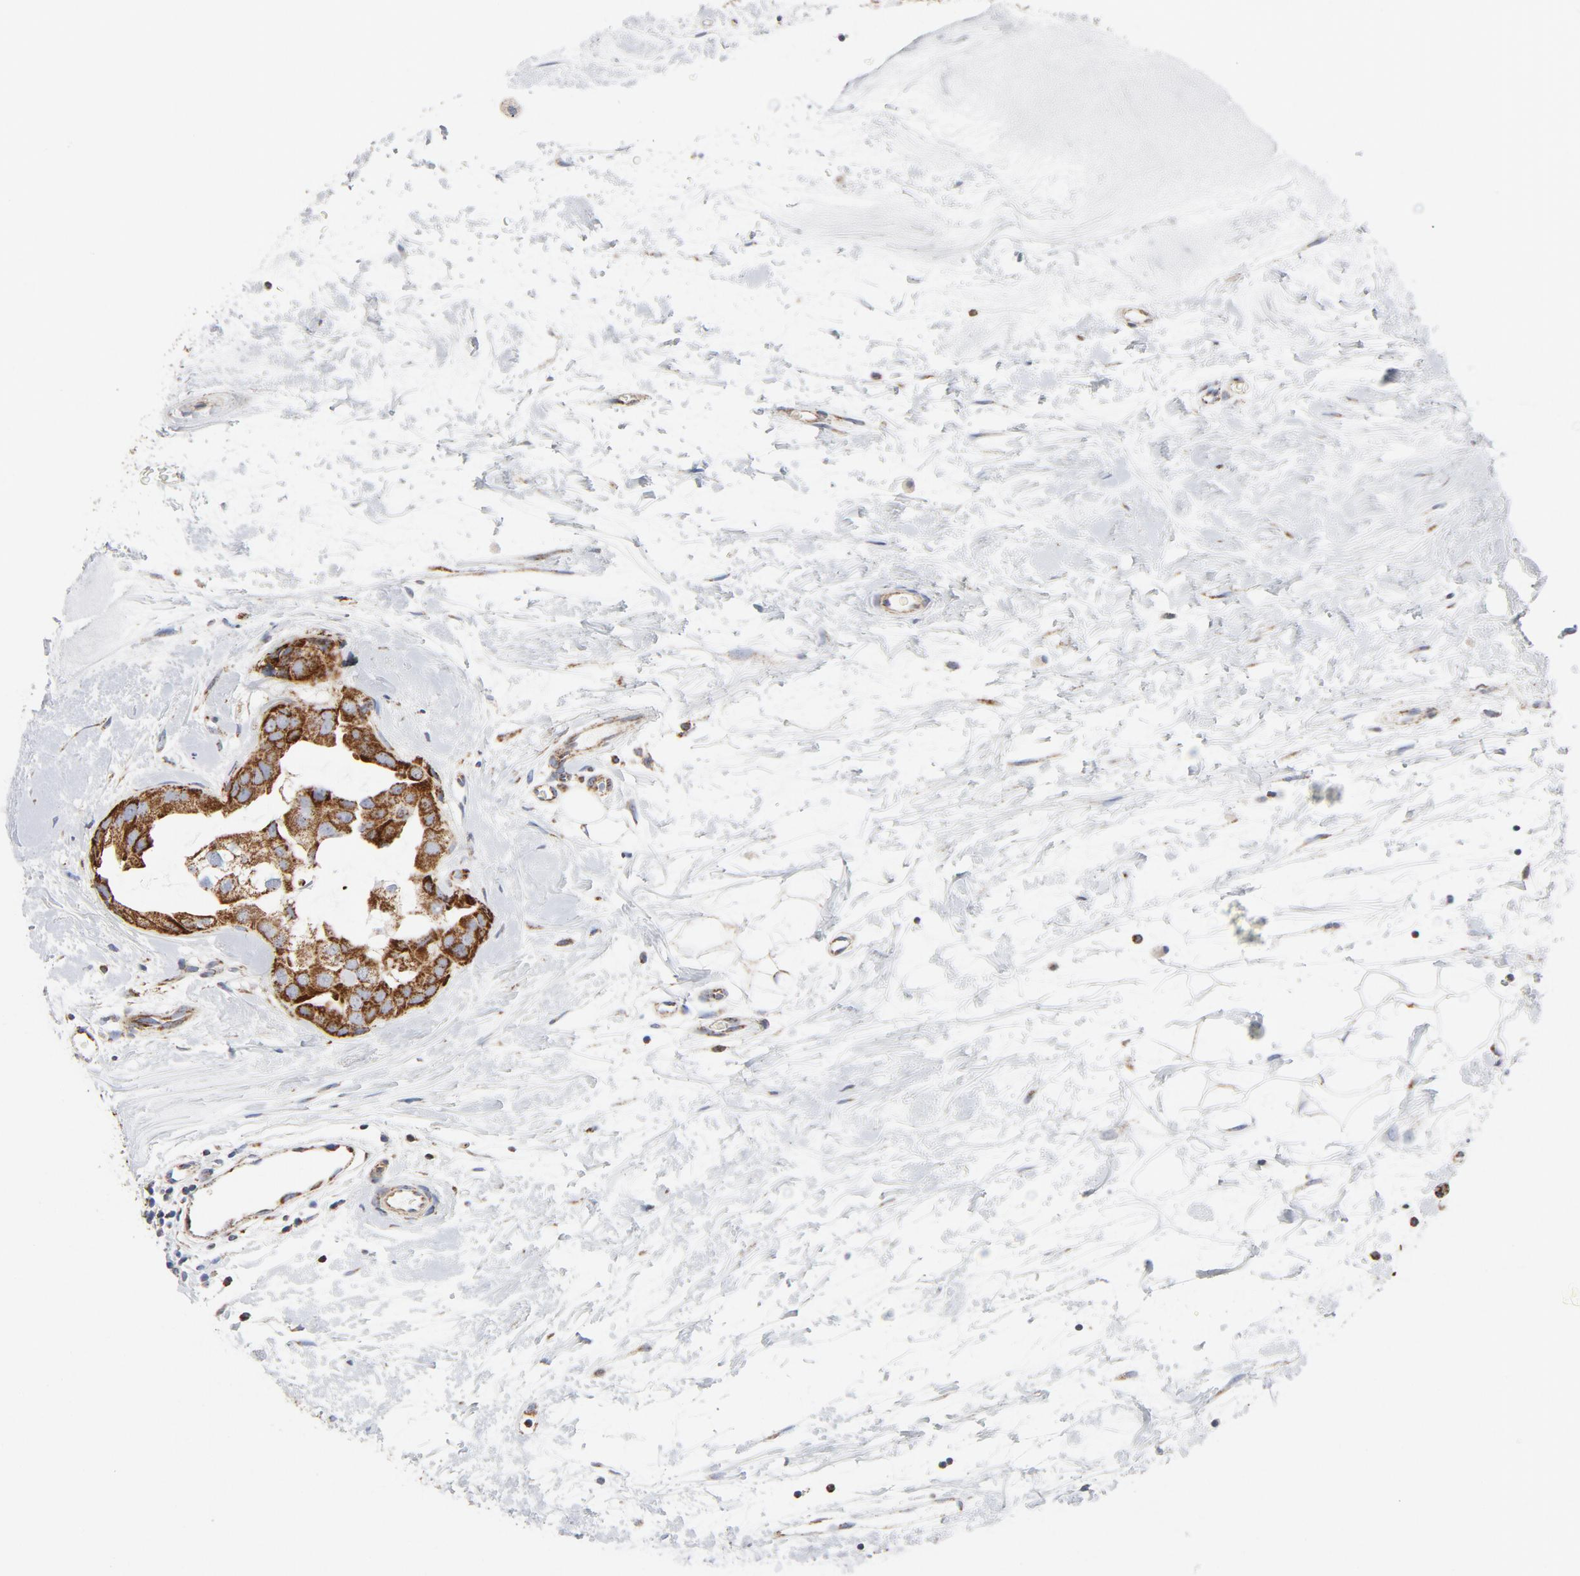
{"staining": {"intensity": "strong", "quantity": ">75%", "location": "cytoplasmic/membranous"}, "tissue": "breast cancer", "cell_type": "Tumor cells", "image_type": "cancer", "snomed": [{"axis": "morphology", "description": "Duct carcinoma"}, {"axis": "topography", "description": "Breast"}], "caption": "The histopathology image displays staining of breast cancer, revealing strong cytoplasmic/membranous protein expression (brown color) within tumor cells.", "gene": "CYCS", "patient": {"sex": "female", "age": 40}}